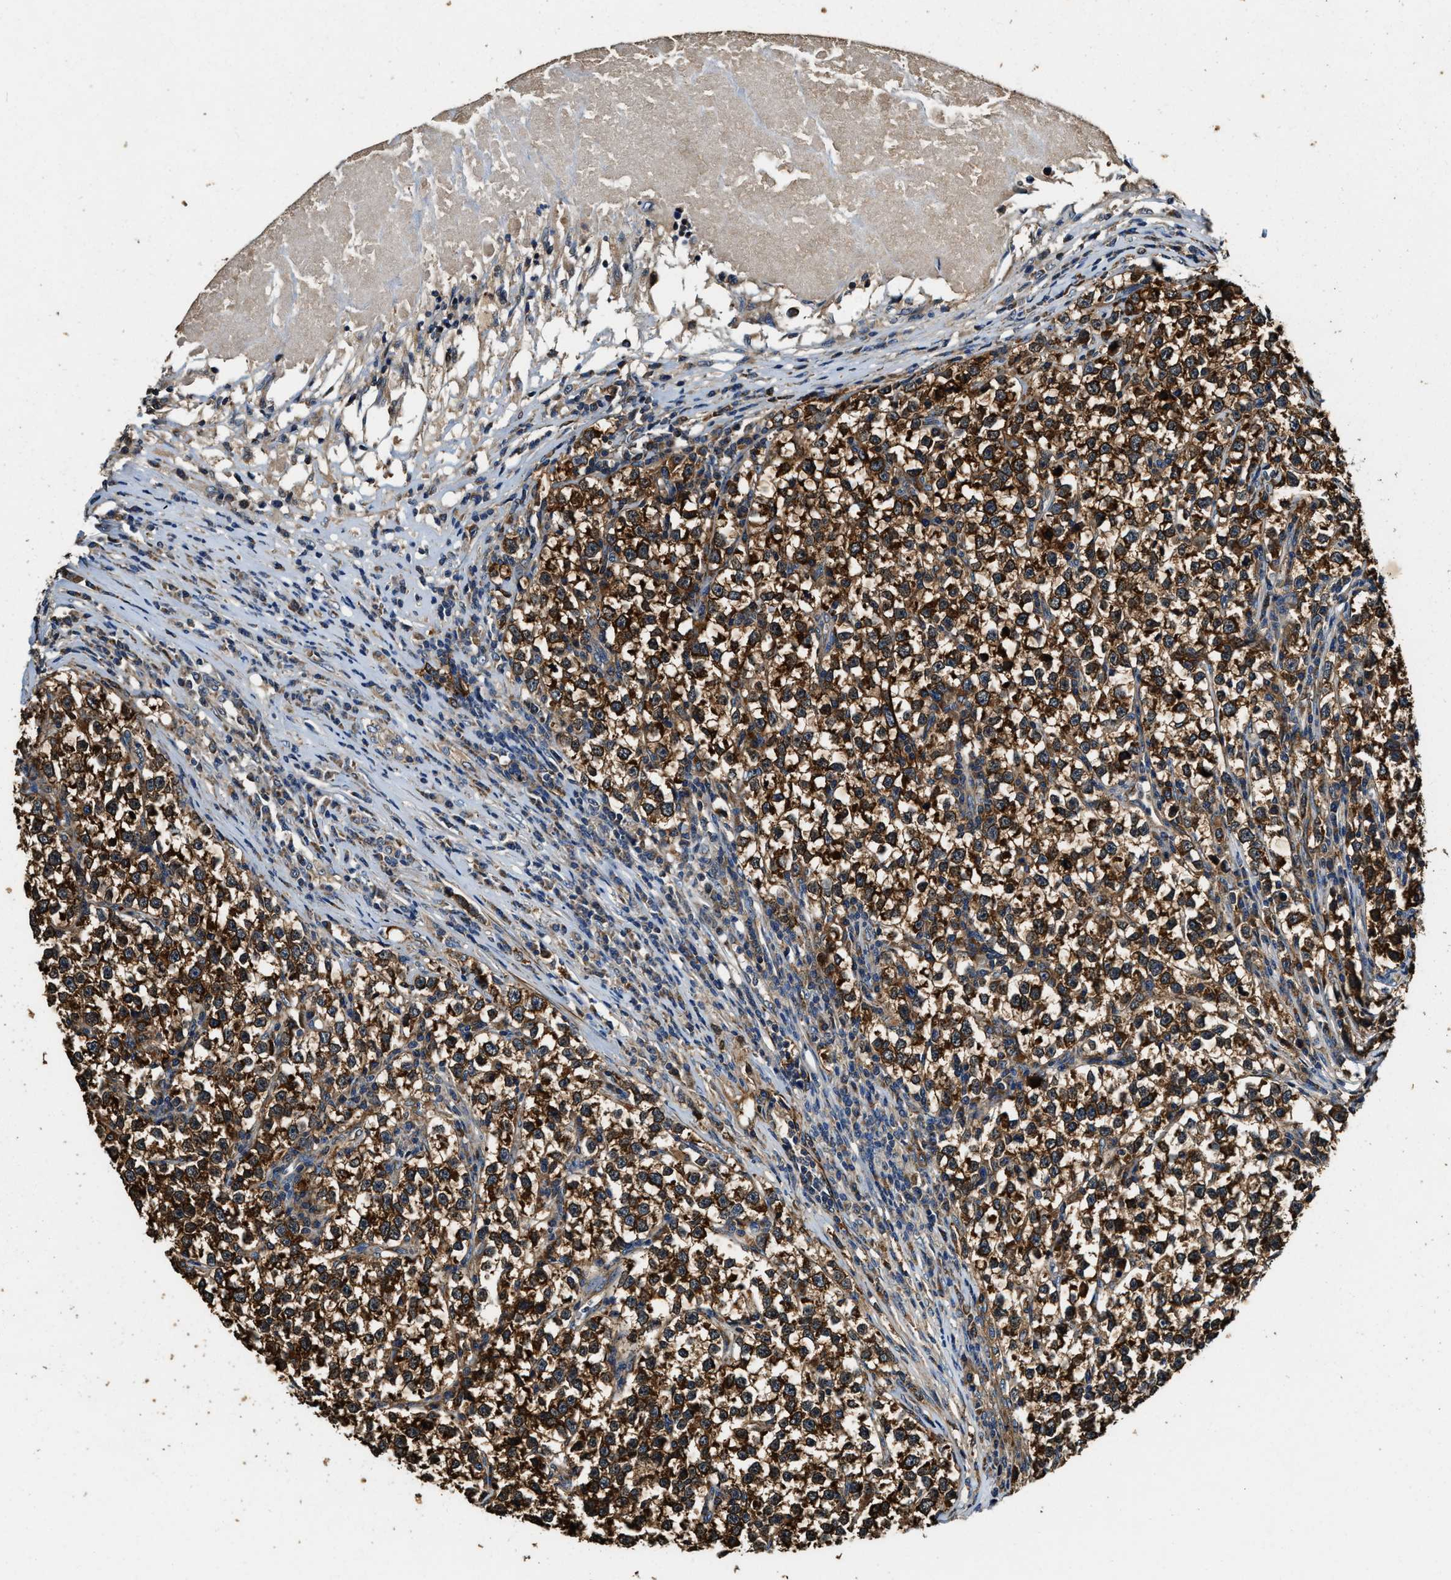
{"staining": {"intensity": "strong", "quantity": ">75%", "location": "cytoplasmic/membranous"}, "tissue": "testis cancer", "cell_type": "Tumor cells", "image_type": "cancer", "snomed": [{"axis": "morphology", "description": "Normal tissue, NOS"}, {"axis": "morphology", "description": "Seminoma, NOS"}, {"axis": "topography", "description": "Testis"}], "caption": "Human testis seminoma stained for a protein (brown) reveals strong cytoplasmic/membranous positive positivity in approximately >75% of tumor cells.", "gene": "GFRA3", "patient": {"sex": "male", "age": 43}}